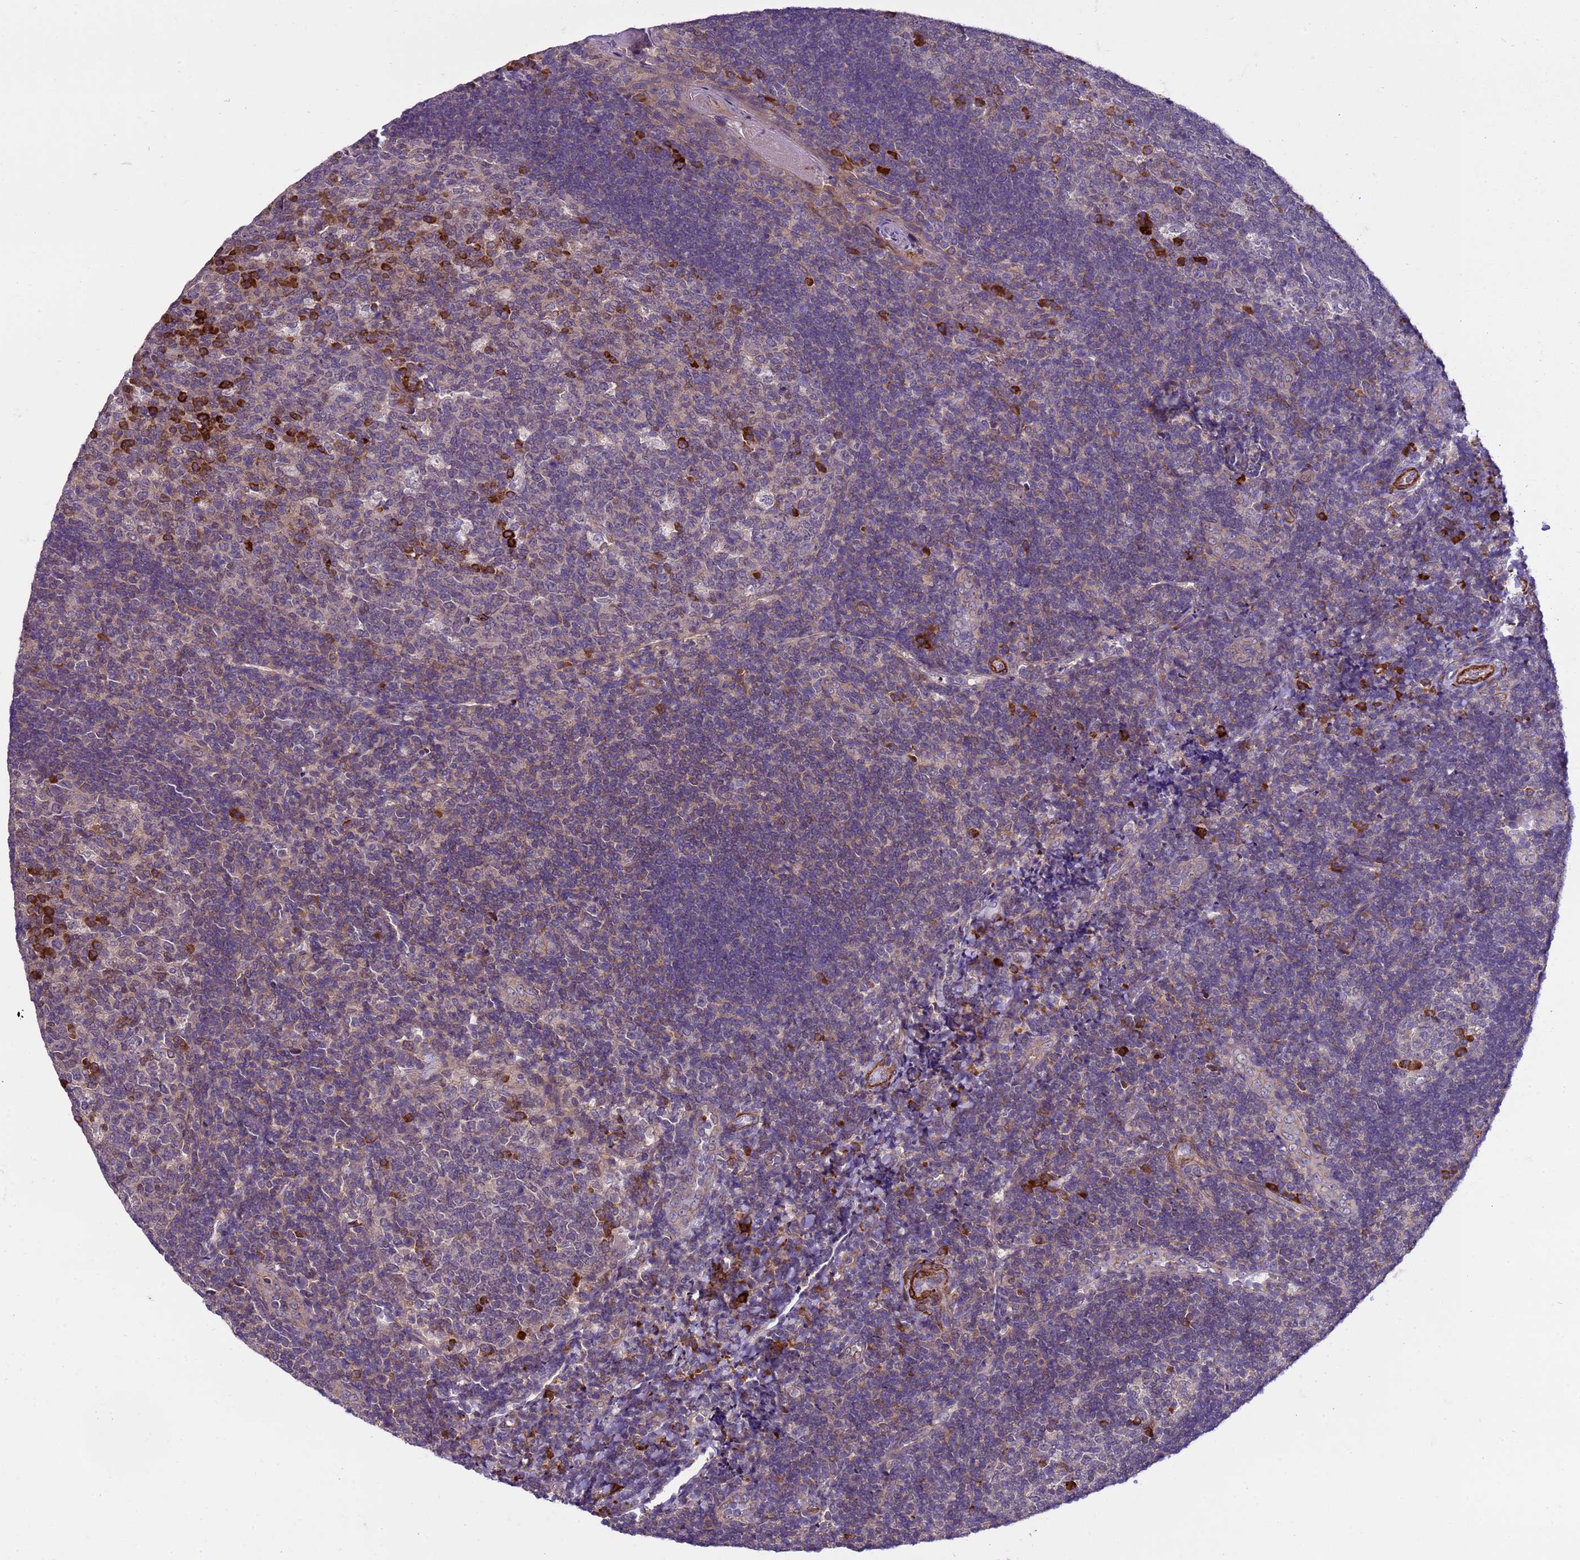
{"staining": {"intensity": "strong", "quantity": "<25%", "location": "cytoplasmic/membranous"}, "tissue": "tonsil", "cell_type": "Germinal center cells", "image_type": "normal", "snomed": [{"axis": "morphology", "description": "Normal tissue, NOS"}, {"axis": "topography", "description": "Tonsil"}], "caption": "Unremarkable tonsil displays strong cytoplasmic/membranous expression in about <25% of germinal center cells The protein is shown in brown color, while the nuclei are stained blue..", "gene": "GEN1", "patient": {"sex": "male", "age": 17}}